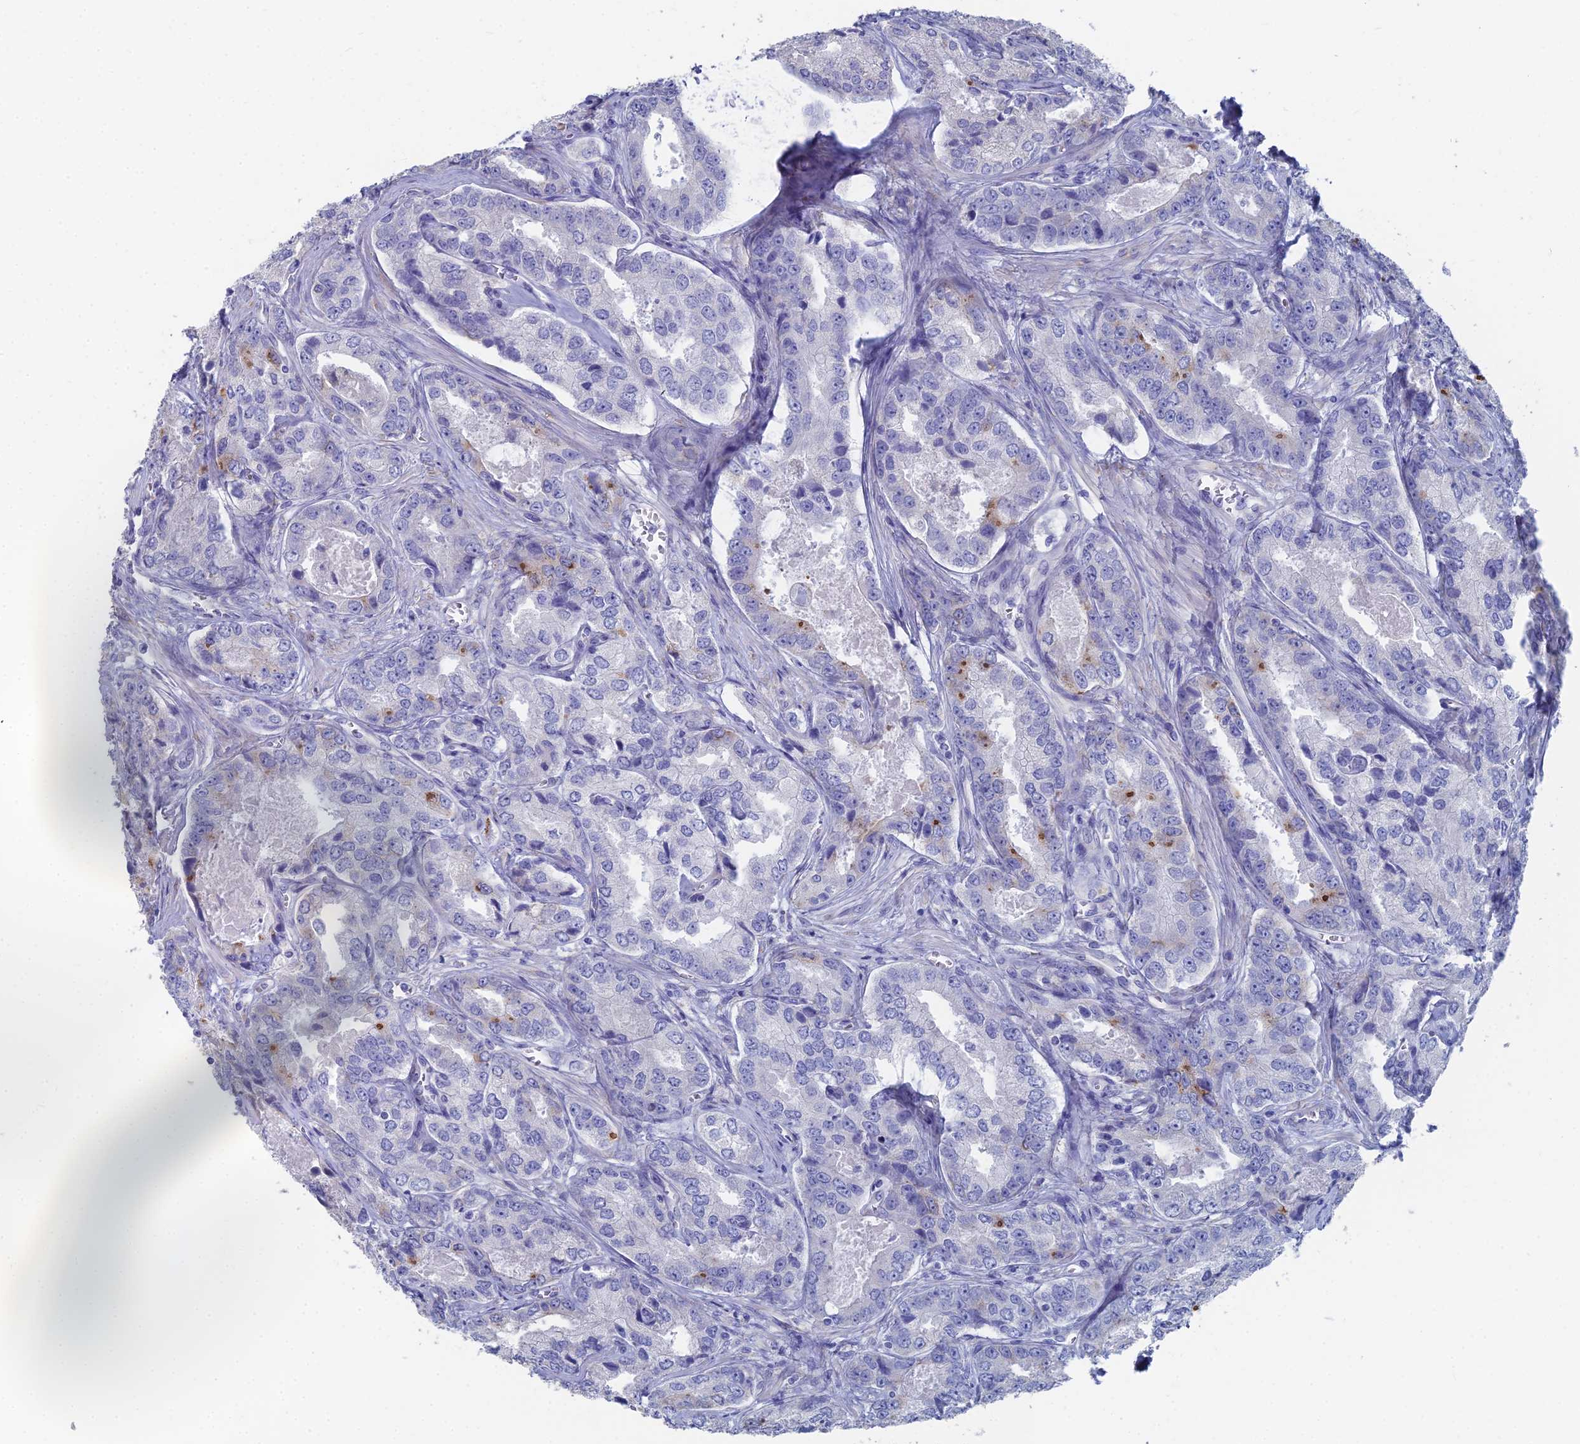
{"staining": {"intensity": "moderate", "quantity": "<25%", "location": "cytoplasmic/membranous"}, "tissue": "prostate cancer", "cell_type": "Tumor cells", "image_type": "cancer", "snomed": [{"axis": "morphology", "description": "Adenocarcinoma, Low grade"}, {"axis": "topography", "description": "Prostate"}], "caption": "Low-grade adenocarcinoma (prostate) tissue displays moderate cytoplasmic/membranous staining in approximately <25% of tumor cells, visualized by immunohistochemistry. (DAB (3,3'-diaminobenzidine) = brown stain, brightfield microscopy at high magnification).", "gene": "TNNT3", "patient": {"sex": "male", "age": 68}}